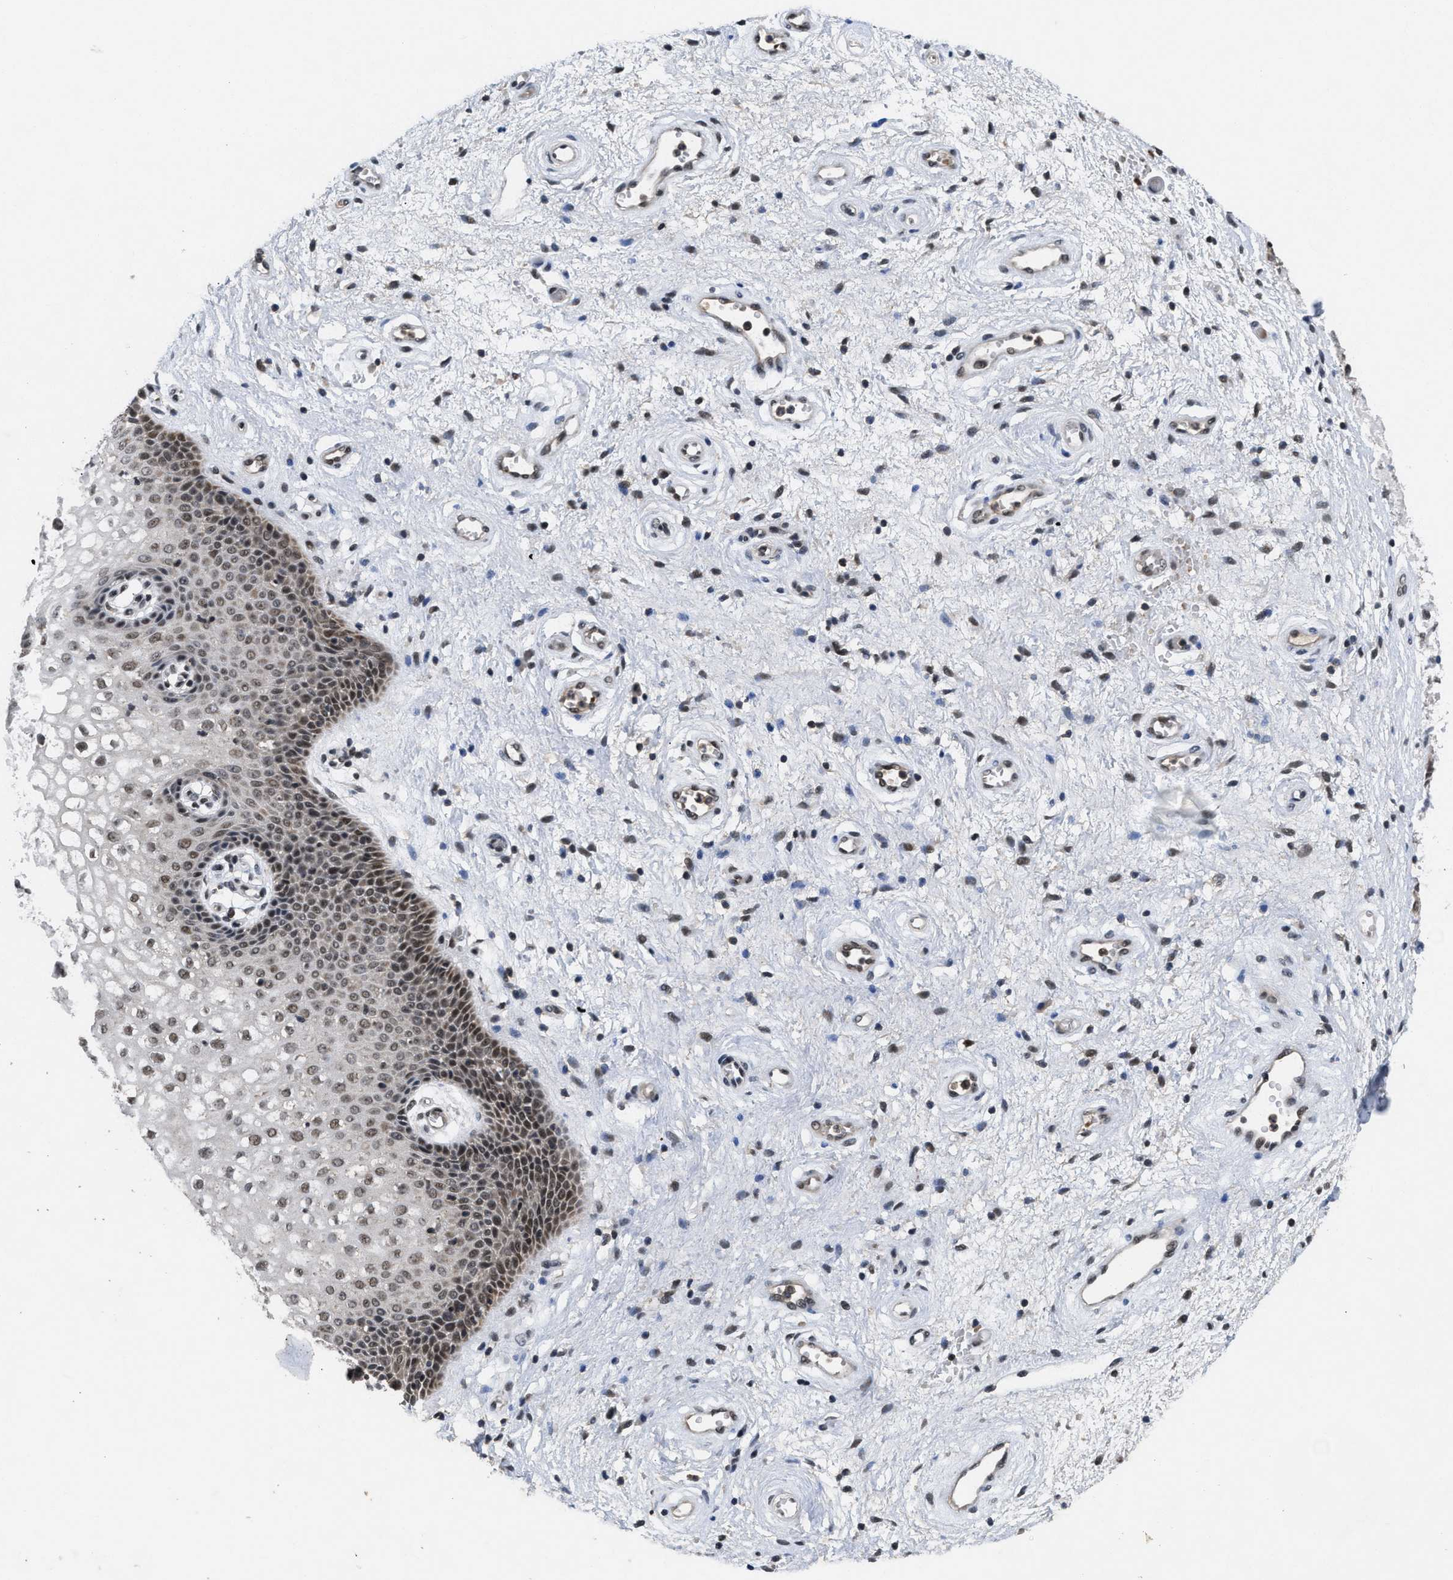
{"staining": {"intensity": "moderate", "quantity": ">75%", "location": "nuclear"}, "tissue": "vagina", "cell_type": "Squamous epithelial cells", "image_type": "normal", "snomed": [{"axis": "morphology", "description": "Normal tissue, NOS"}, {"axis": "topography", "description": "Vagina"}], "caption": "Immunohistochemical staining of benign human vagina exhibits medium levels of moderate nuclear positivity in approximately >75% of squamous epithelial cells. Nuclei are stained in blue.", "gene": "ZNF346", "patient": {"sex": "female", "age": 34}}